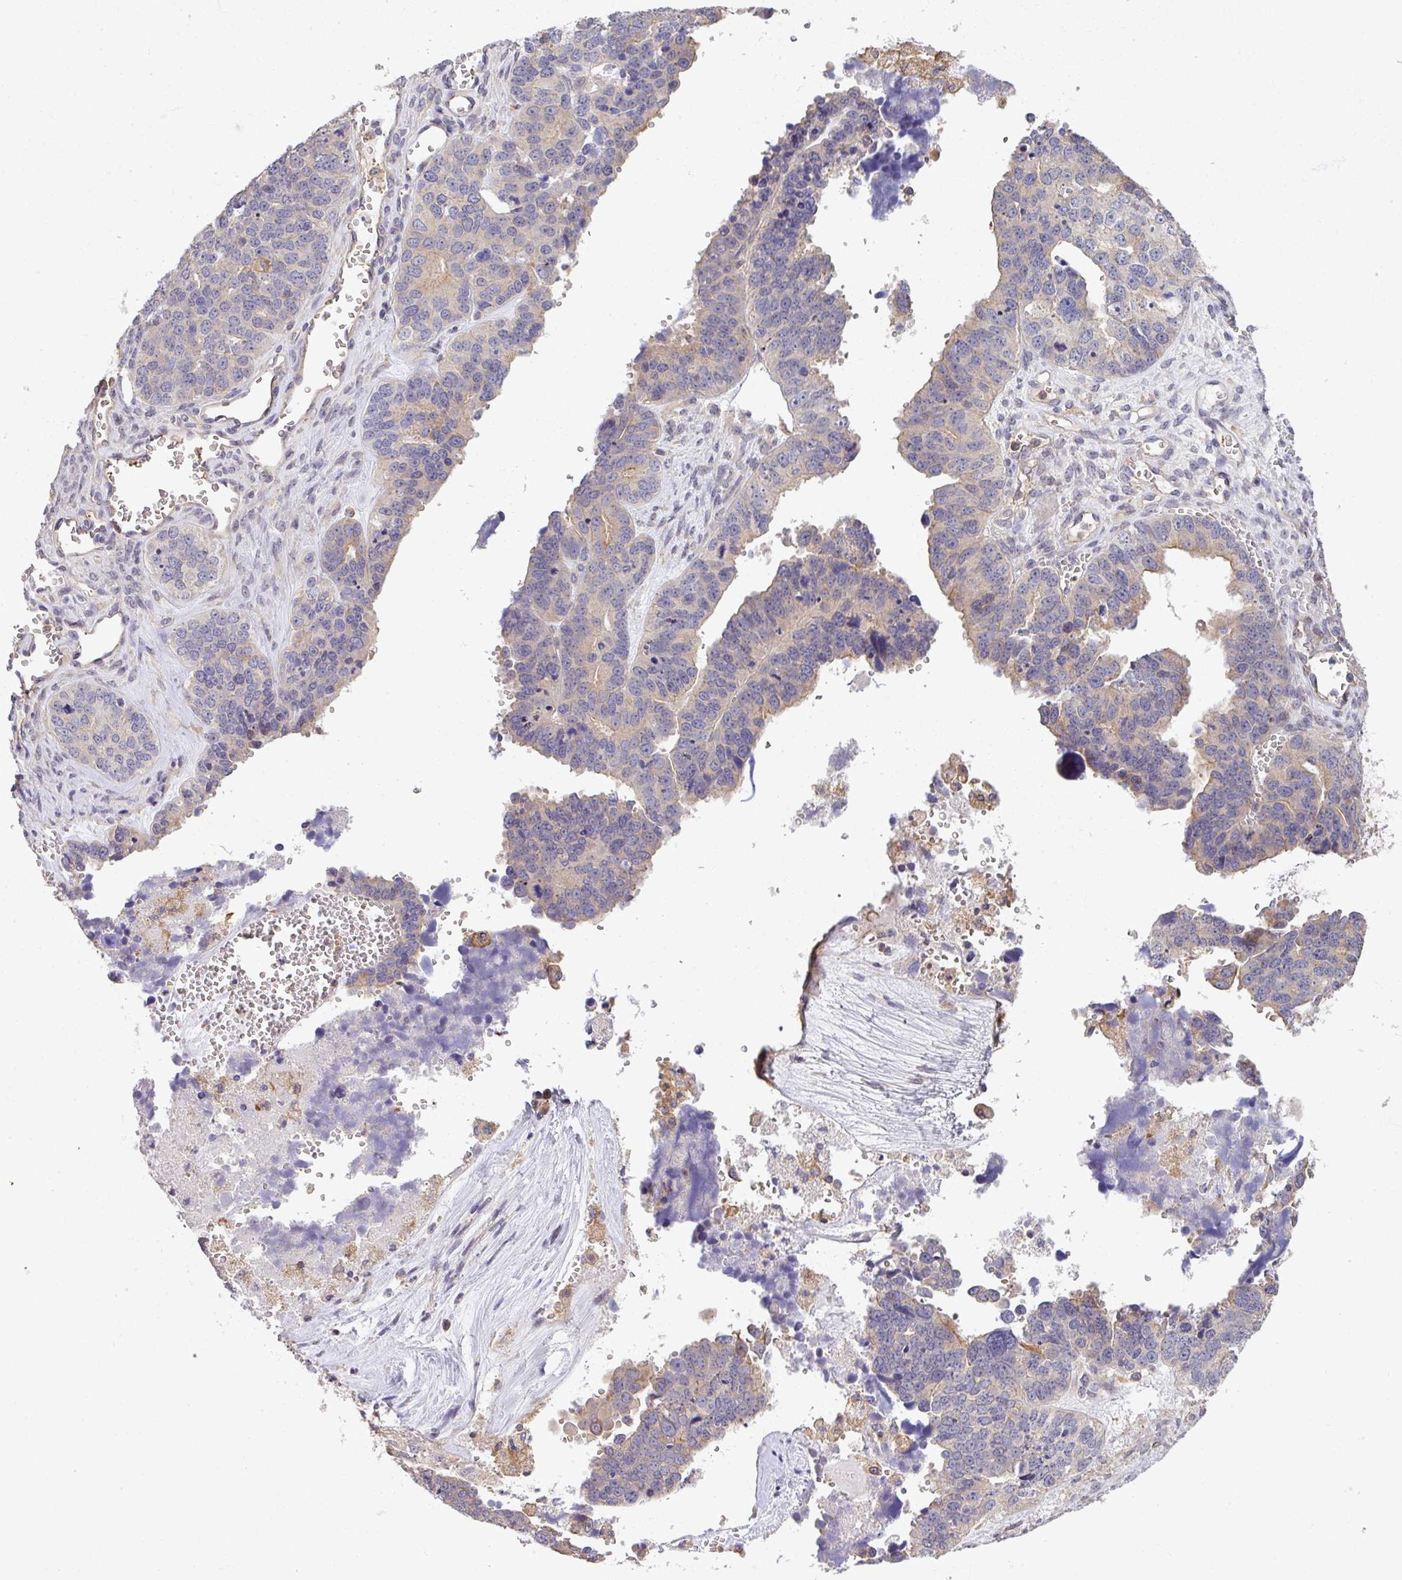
{"staining": {"intensity": "weak", "quantity": "<25%", "location": "cytoplasmic/membranous"}, "tissue": "ovarian cancer", "cell_type": "Tumor cells", "image_type": "cancer", "snomed": [{"axis": "morphology", "description": "Cystadenocarcinoma, serous, NOS"}, {"axis": "topography", "description": "Ovary"}], "caption": "Tumor cells are negative for brown protein staining in ovarian cancer. The staining is performed using DAB brown chromogen with nuclei counter-stained in using hematoxylin.", "gene": "EEF1AKMT1", "patient": {"sex": "female", "age": 76}}